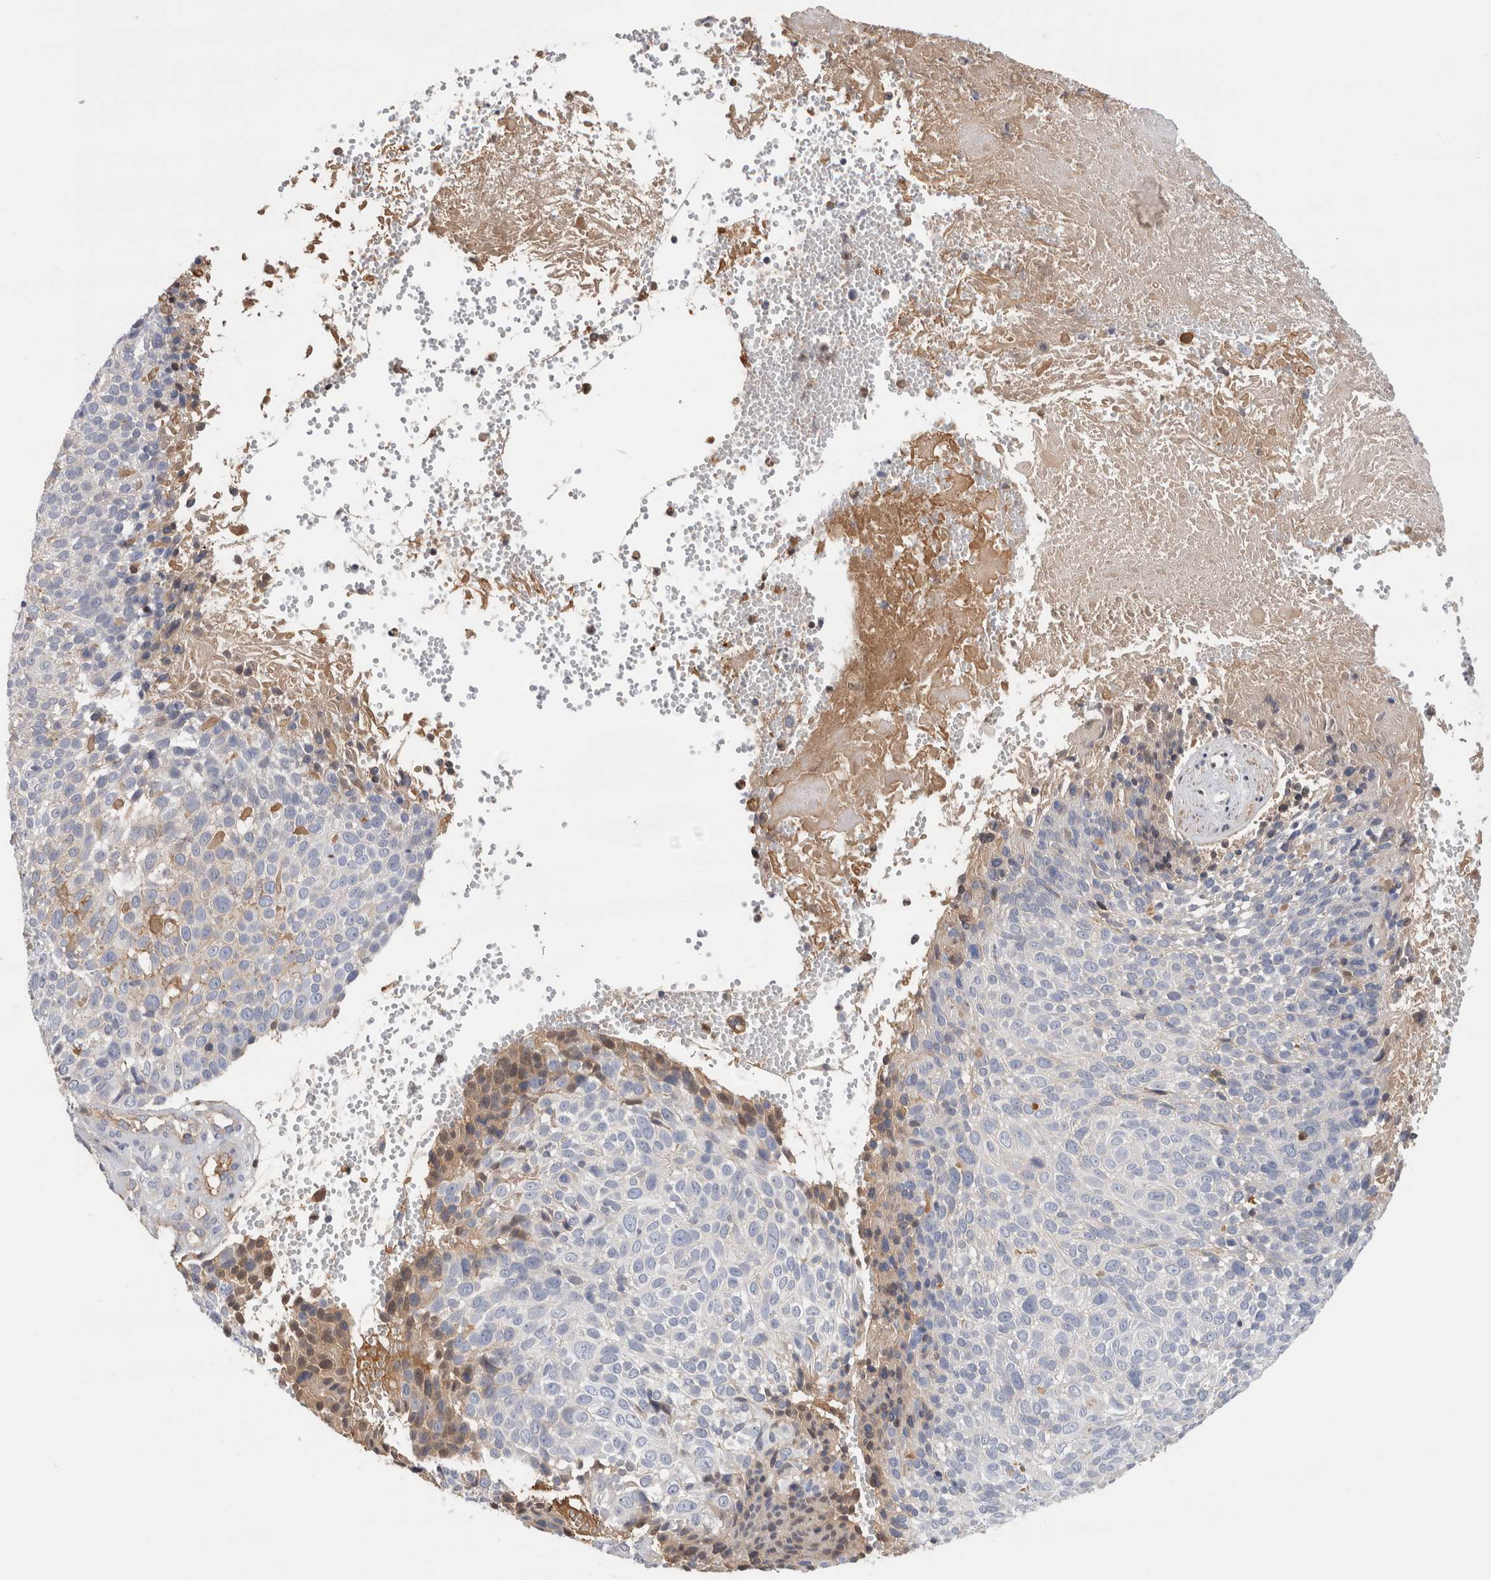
{"staining": {"intensity": "negative", "quantity": "none", "location": "none"}, "tissue": "cervical cancer", "cell_type": "Tumor cells", "image_type": "cancer", "snomed": [{"axis": "morphology", "description": "Squamous cell carcinoma, NOS"}, {"axis": "topography", "description": "Cervix"}], "caption": "This micrograph is of cervical squamous cell carcinoma stained with immunohistochemistry to label a protein in brown with the nuclei are counter-stained blue. There is no positivity in tumor cells.", "gene": "CFI", "patient": {"sex": "female", "age": 74}}